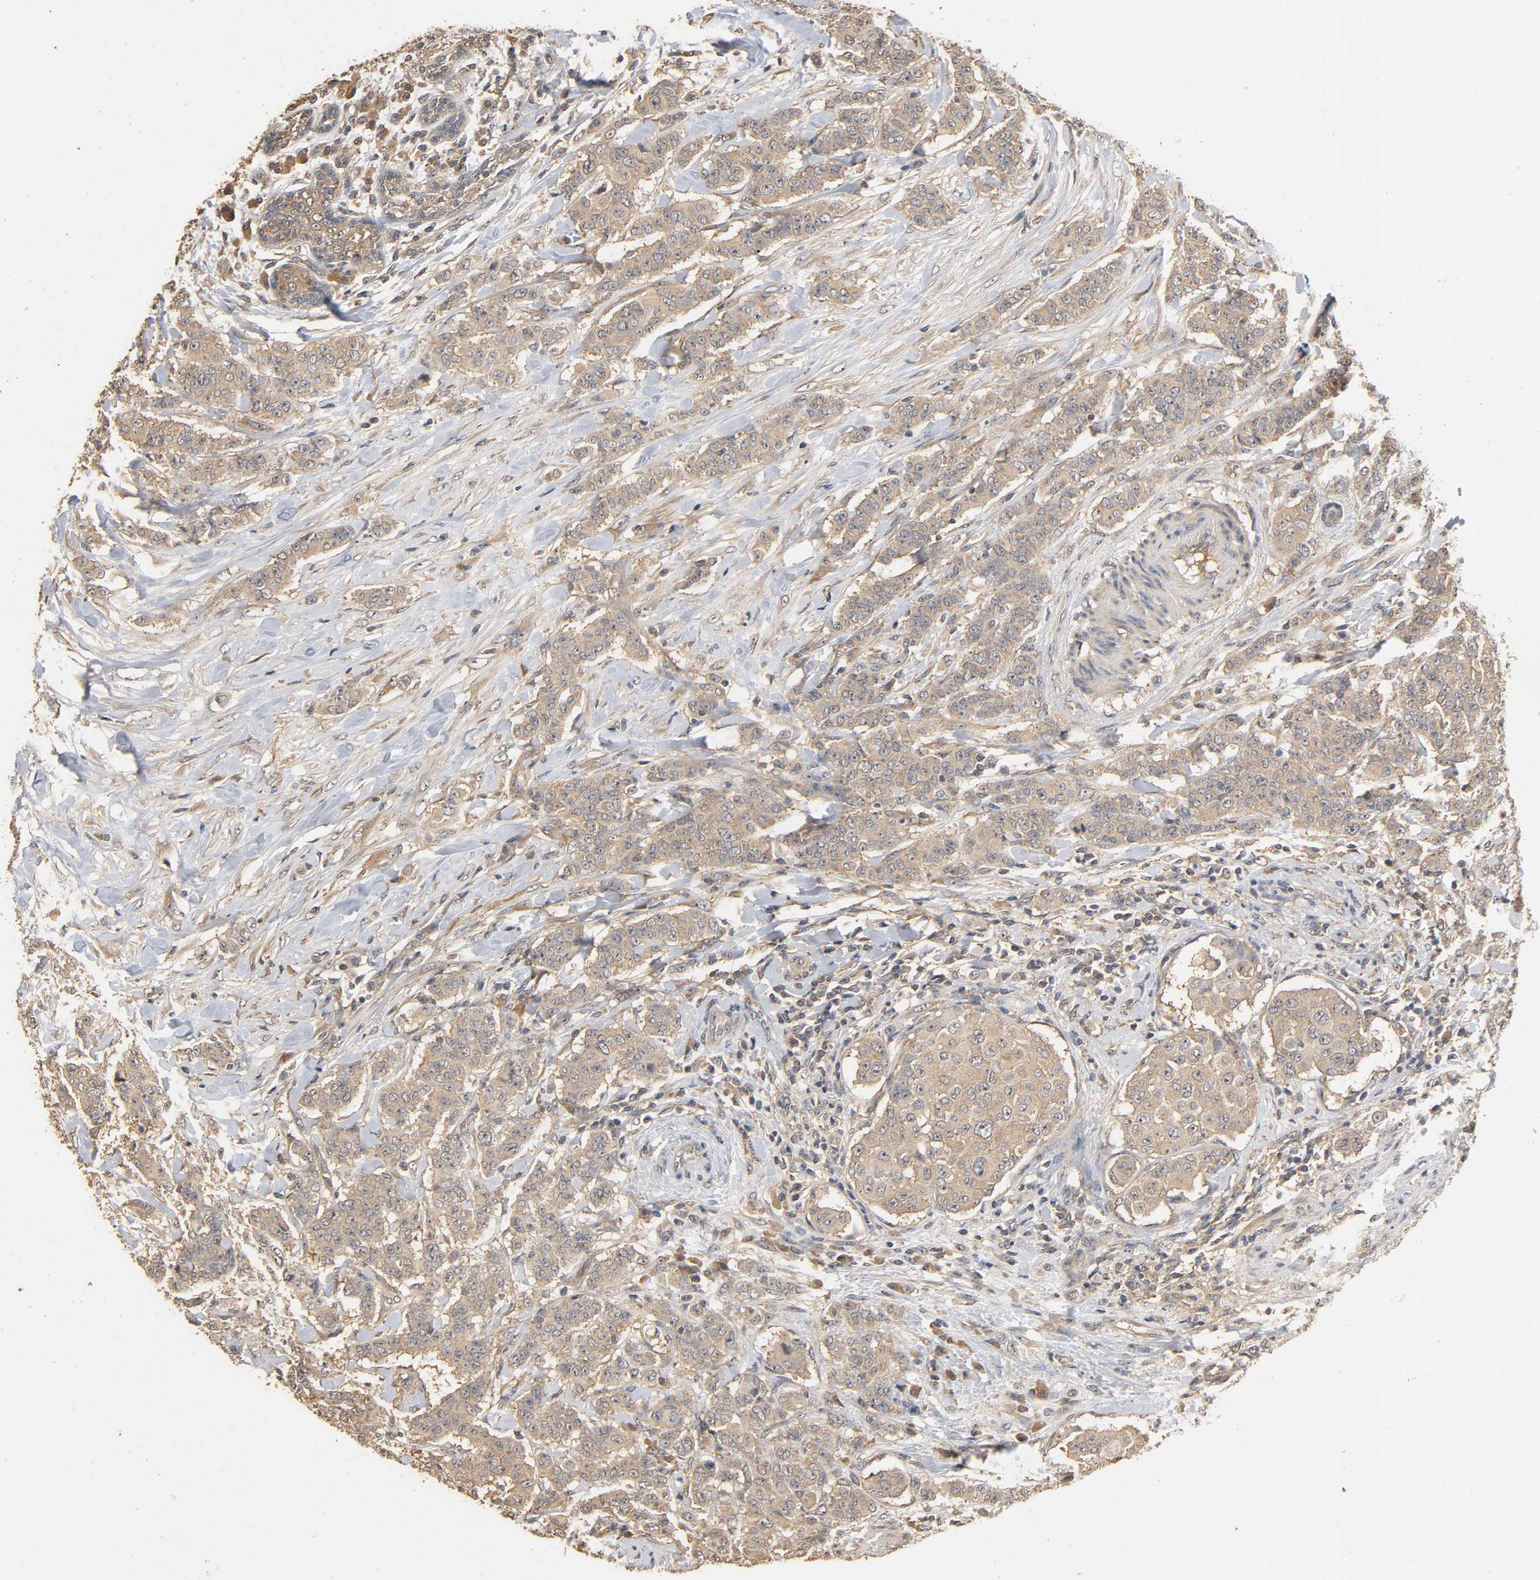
{"staining": {"intensity": "weak", "quantity": ">75%", "location": "cytoplasmic/membranous"}, "tissue": "breast cancer", "cell_type": "Tumor cells", "image_type": "cancer", "snomed": [{"axis": "morphology", "description": "Duct carcinoma"}, {"axis": "topography", "description": "Breast"}], "caption": "IHC photomicrograph of human breast cancer (infiltrating ductal carcinoma) stained for a protein (brown), which demonstrates low levels of weak cytoplasmic/membranous expression in about >75% of tumor cells.", "gene": "ARHGEF7", "patient": {"sex": "female", "age": 40}}